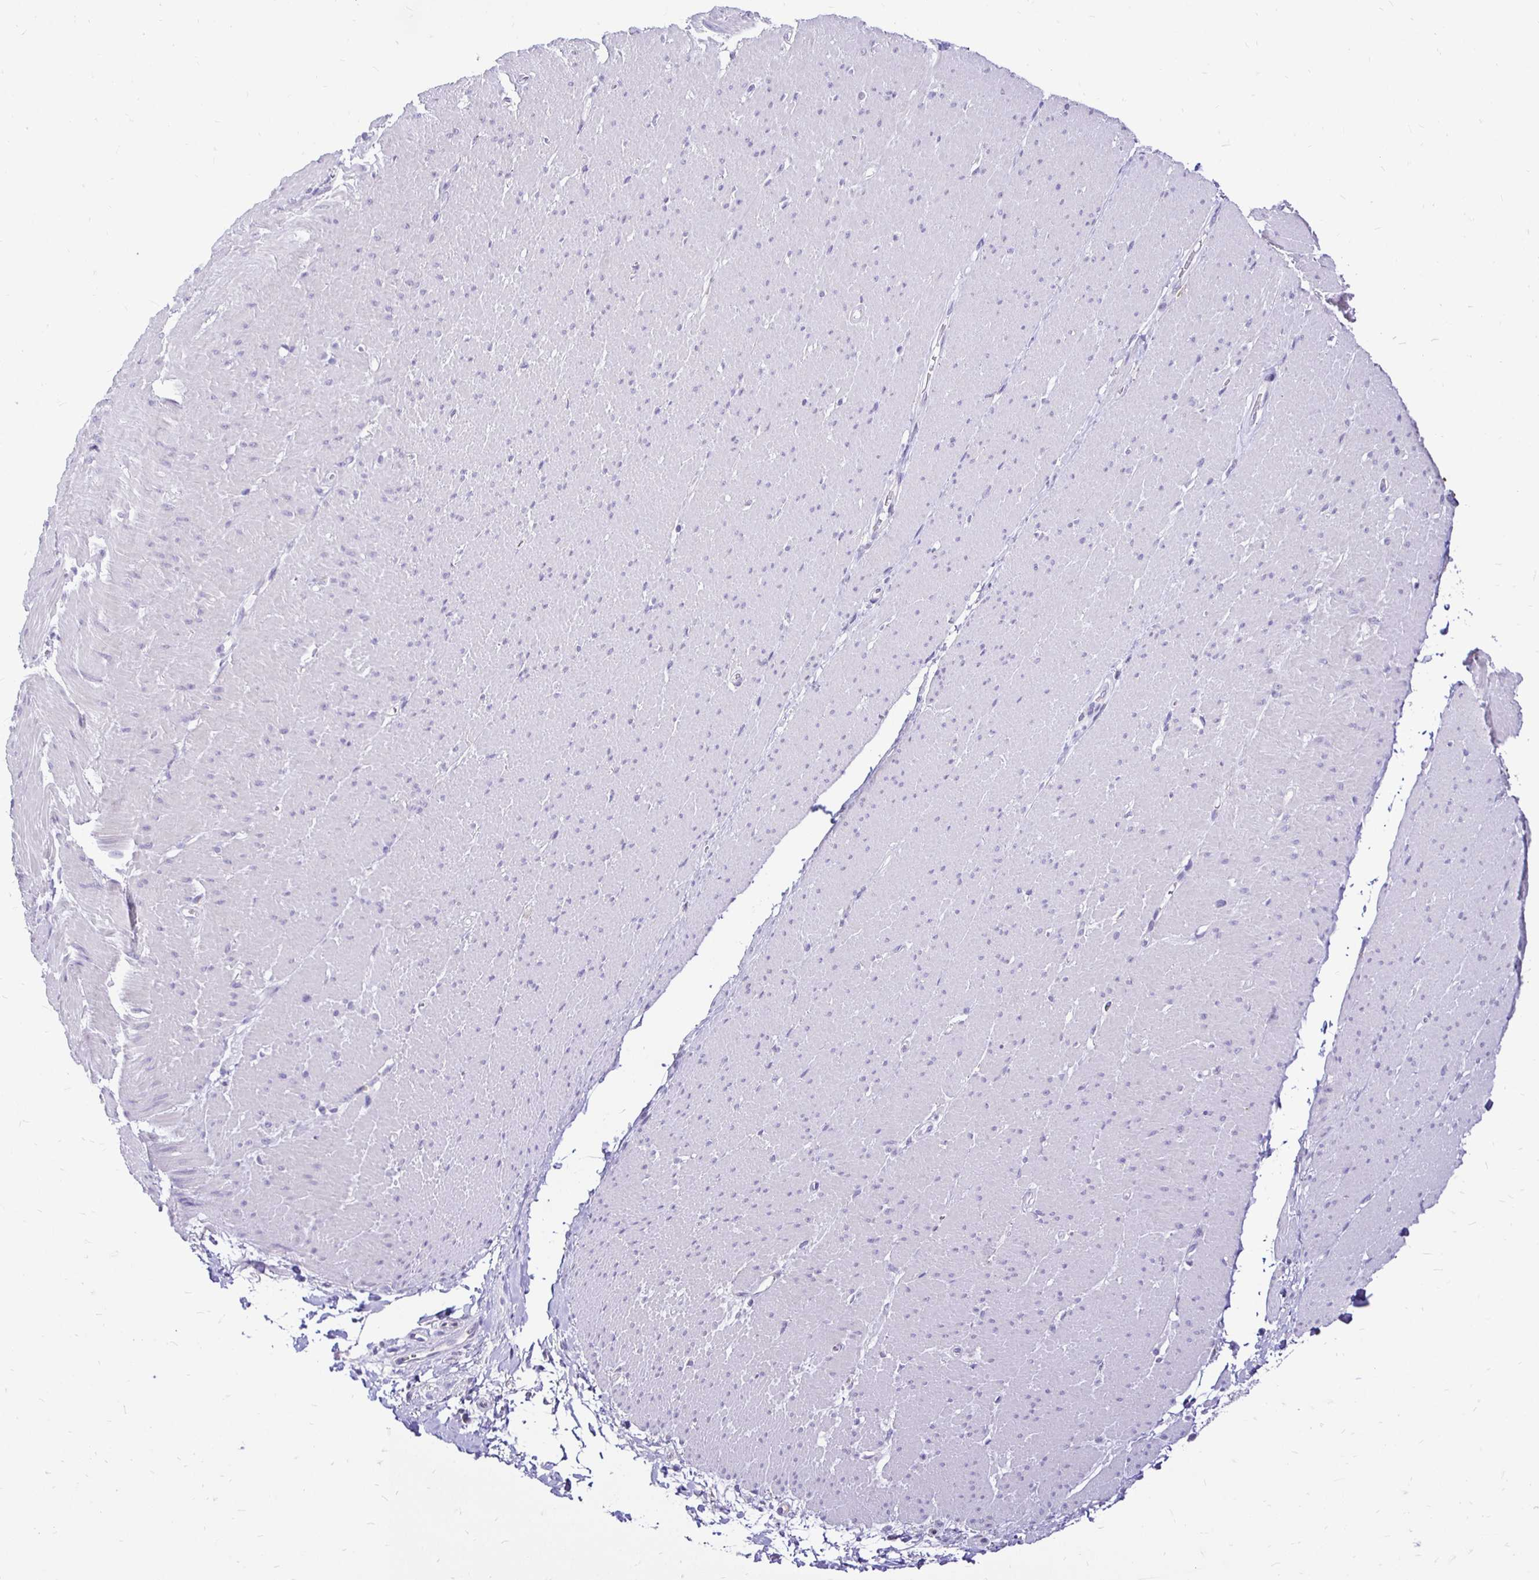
{"staining": {"intensity": "negative", "quantity": "none", "location": "none"}, "tissue": "smooth muscle", "cell_type": "Smooth muscle cells", "image_type": "normal", "snomed": [{"axis": "morphology", "description": "Normal tissue, NOS"}, {"axis": "topography", "description": "Smooth muscle"}, {"axis": "topography", "description": "Rectum"}], "caption": "Immunohistochemistry of benign human smooth muscle exhibits no positivity in smooth muscle cells.", "gene": "TAF1D", "patient": {"sex": "male", "age": 53}}